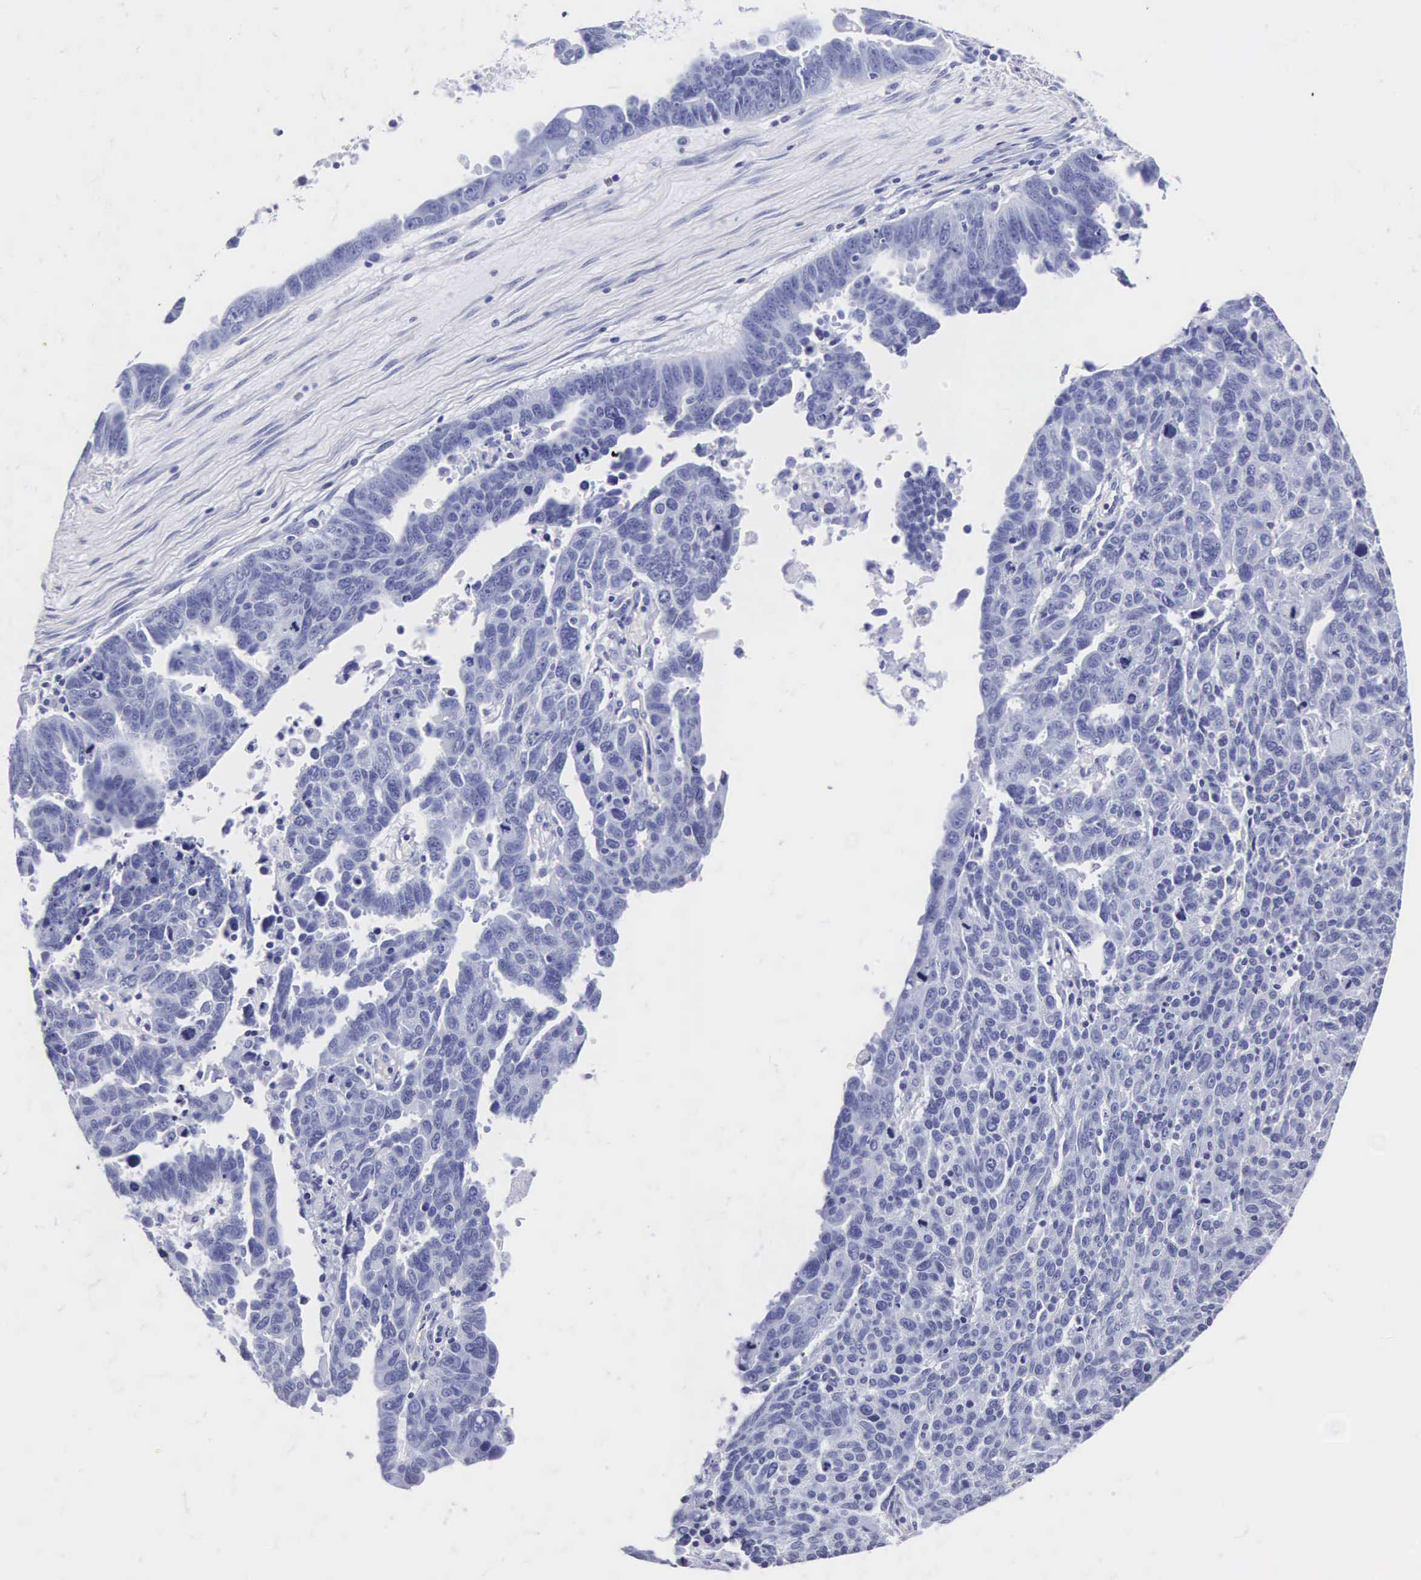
{"staining": {"intensity": "negative", "quantity": "none", "location": "none"}, "tissue": "ovarian cancer", "cell_type": "Tumor cells", "image_type": "cancer", "snomed": [{"axis": "morphology", "description": "Carcinoma, endometroid"}, {"axis": "morphology", "description": "Cystadenocarcinoma, serous, NOS"}, {"axis": "topography", "description": "Ovary"}], "caption": "IHC image of neoplastic tissue: human ovarian cancer (serous cystadenocarcinoma) stained with DAB (3,3'-diaminobenzidine) exhibits no significant protein staining in tumor cells.", "gene": "INS", "patient": {"sex": "female", "age": 45}}